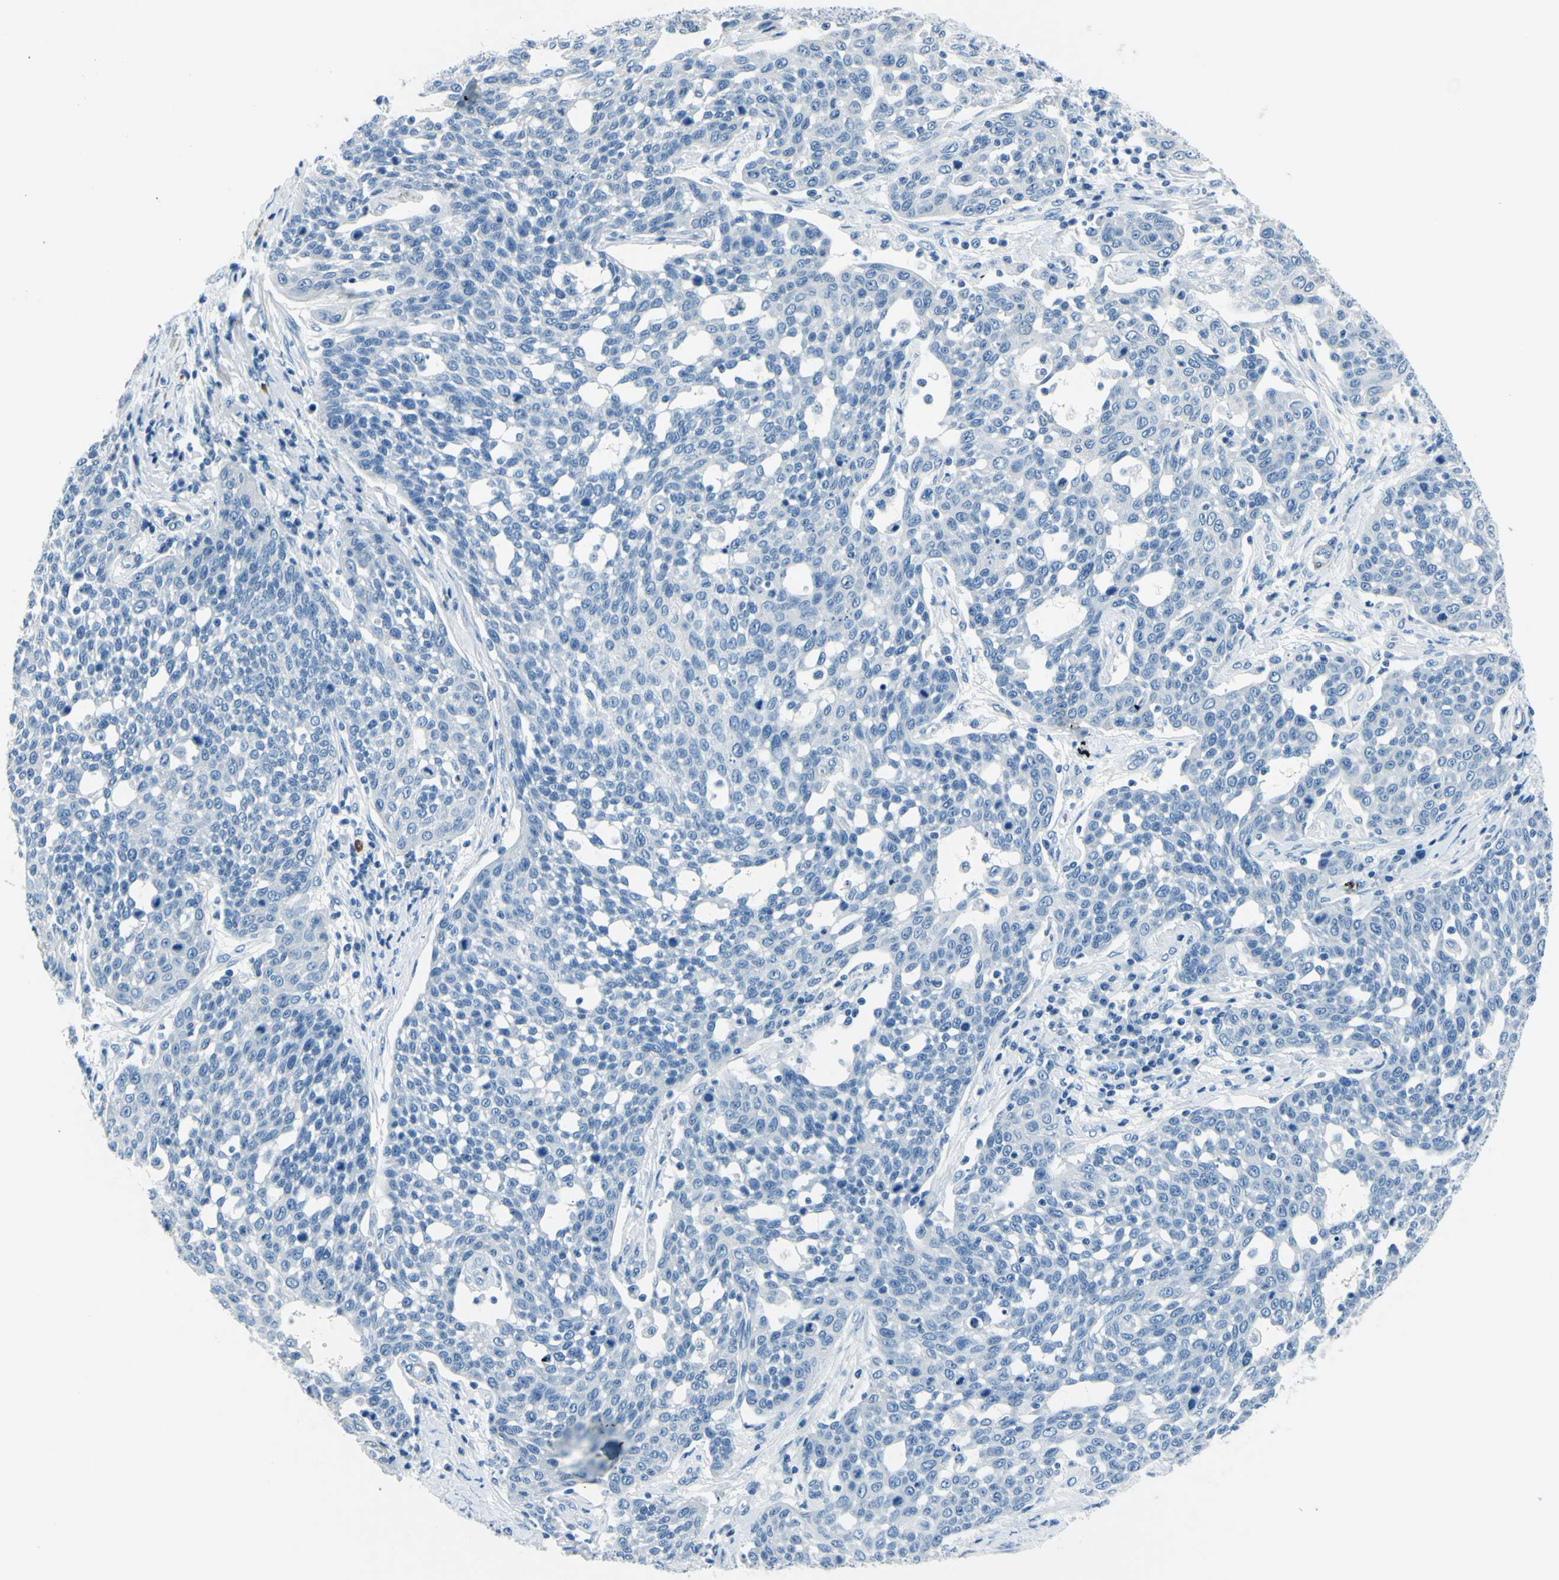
{"staining": {"intensity": "negative", "quantity": "none", "location": "none"}, "tissue": "cervical cancer", "cell_type": "Tumor cells", "image_type": "cancer", "snomed": [{"axis": "morphology", "description": "Squamous cell carcinoma, NOS"}, {"axis": "topography", "description": "Cervix"}], "caption": "High power microscopy photomicrograph of an immunohistochemistry (IHC) histopathology image of cervical squamous cell carcinoma, revealing no significant expression in tumor cells.", "gene": "CDH15", "patient": {"sex": "female", "age": 34}}